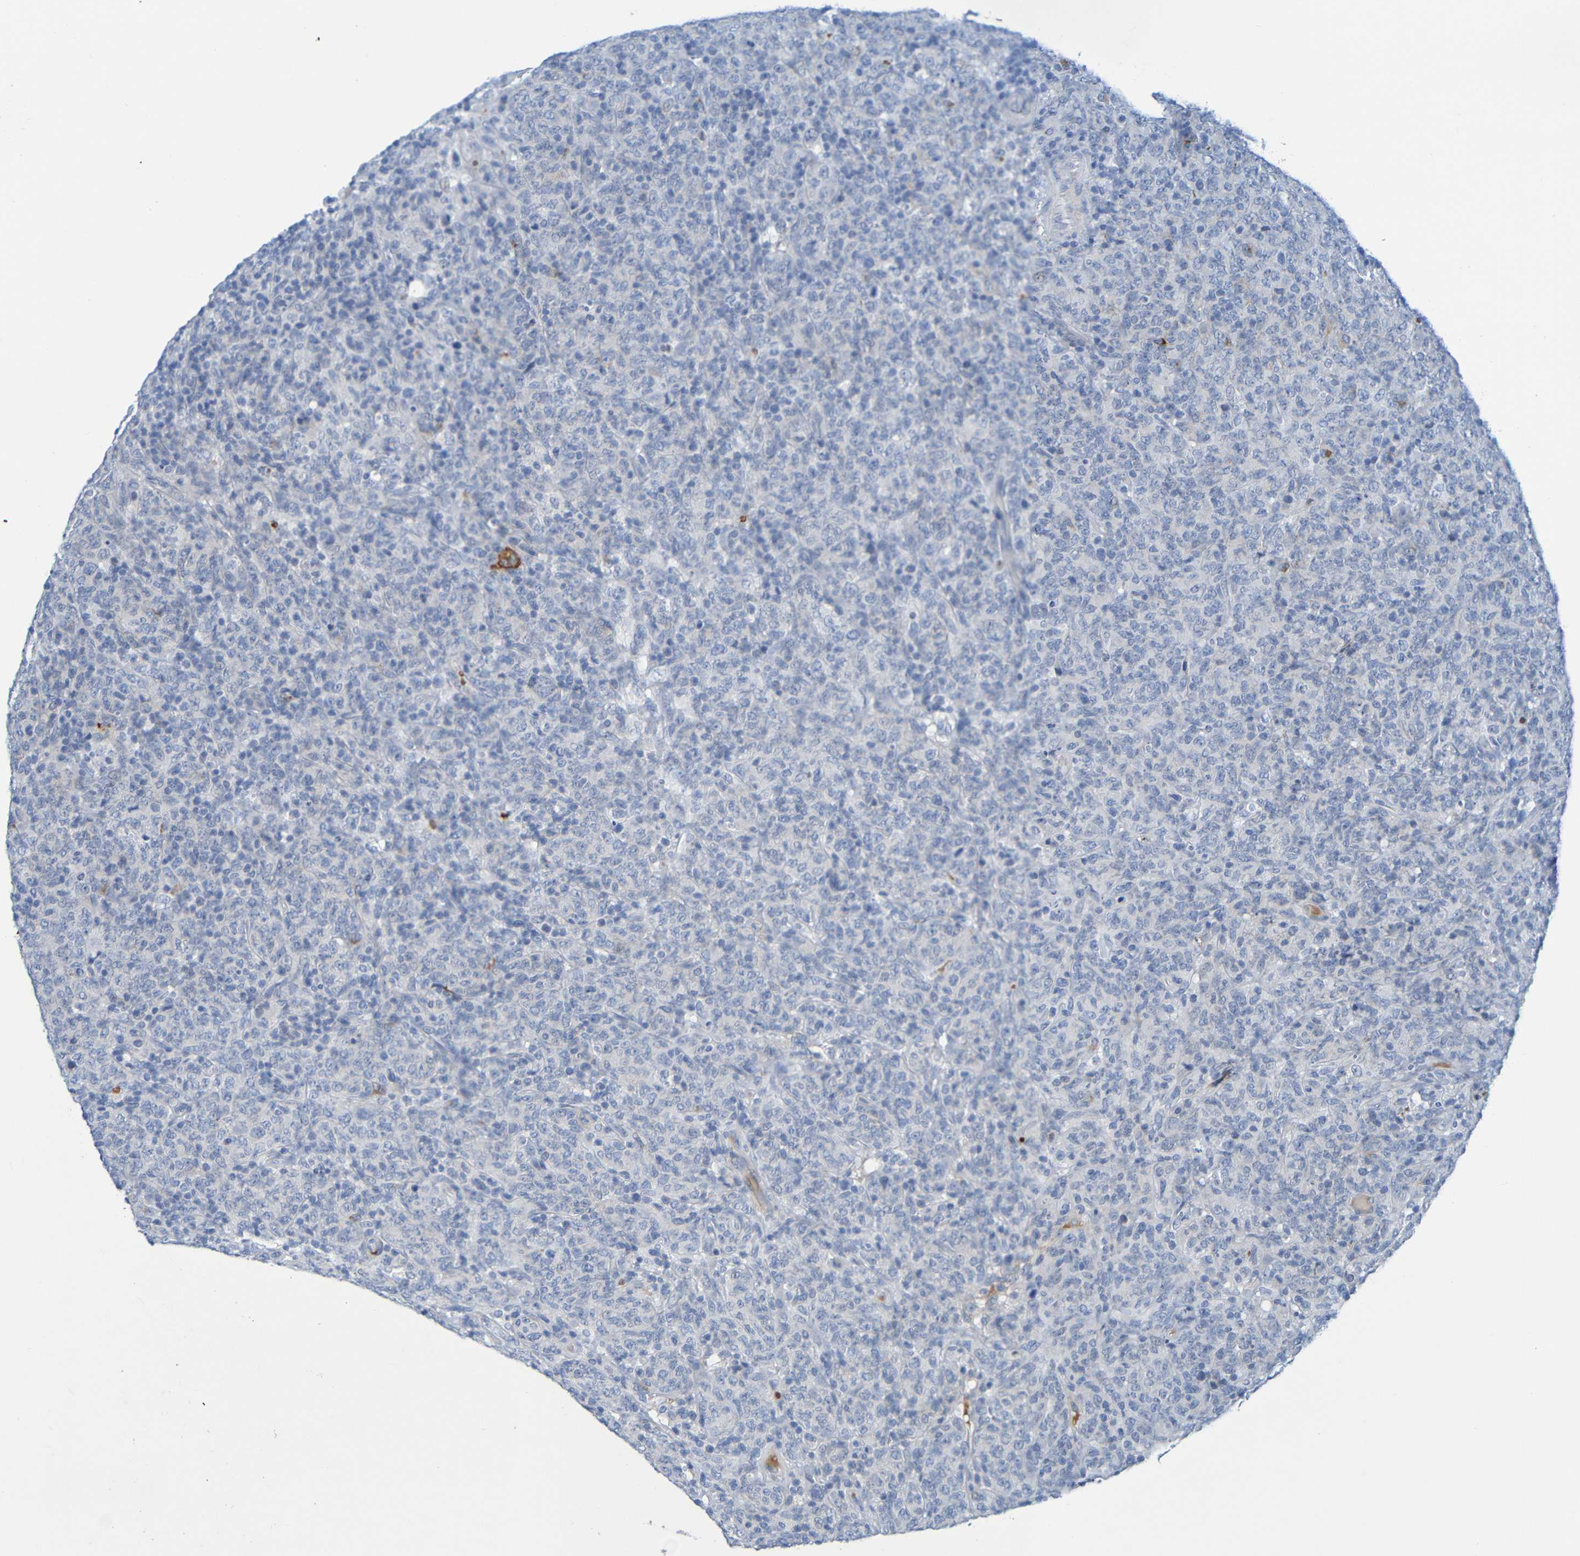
{"staining": {"intensity": "negative", "quantity": "none", "location": "none"}, "tissue": "lymphoma", "cell_type": "Tumor cells", "image_type": "cancer", "snomed": [{"axis": "morphology", "description": "Malignant lymphoma, non-Hodgkin's type, High grade"}, {"axis": "topography", "description": "Tonsil"}], "caption": "Micrograph shows no significant protein positivity in tumor cells of lymphoma.", "gene": "IL10", "patient": {"sex": "female", "age": 36}}